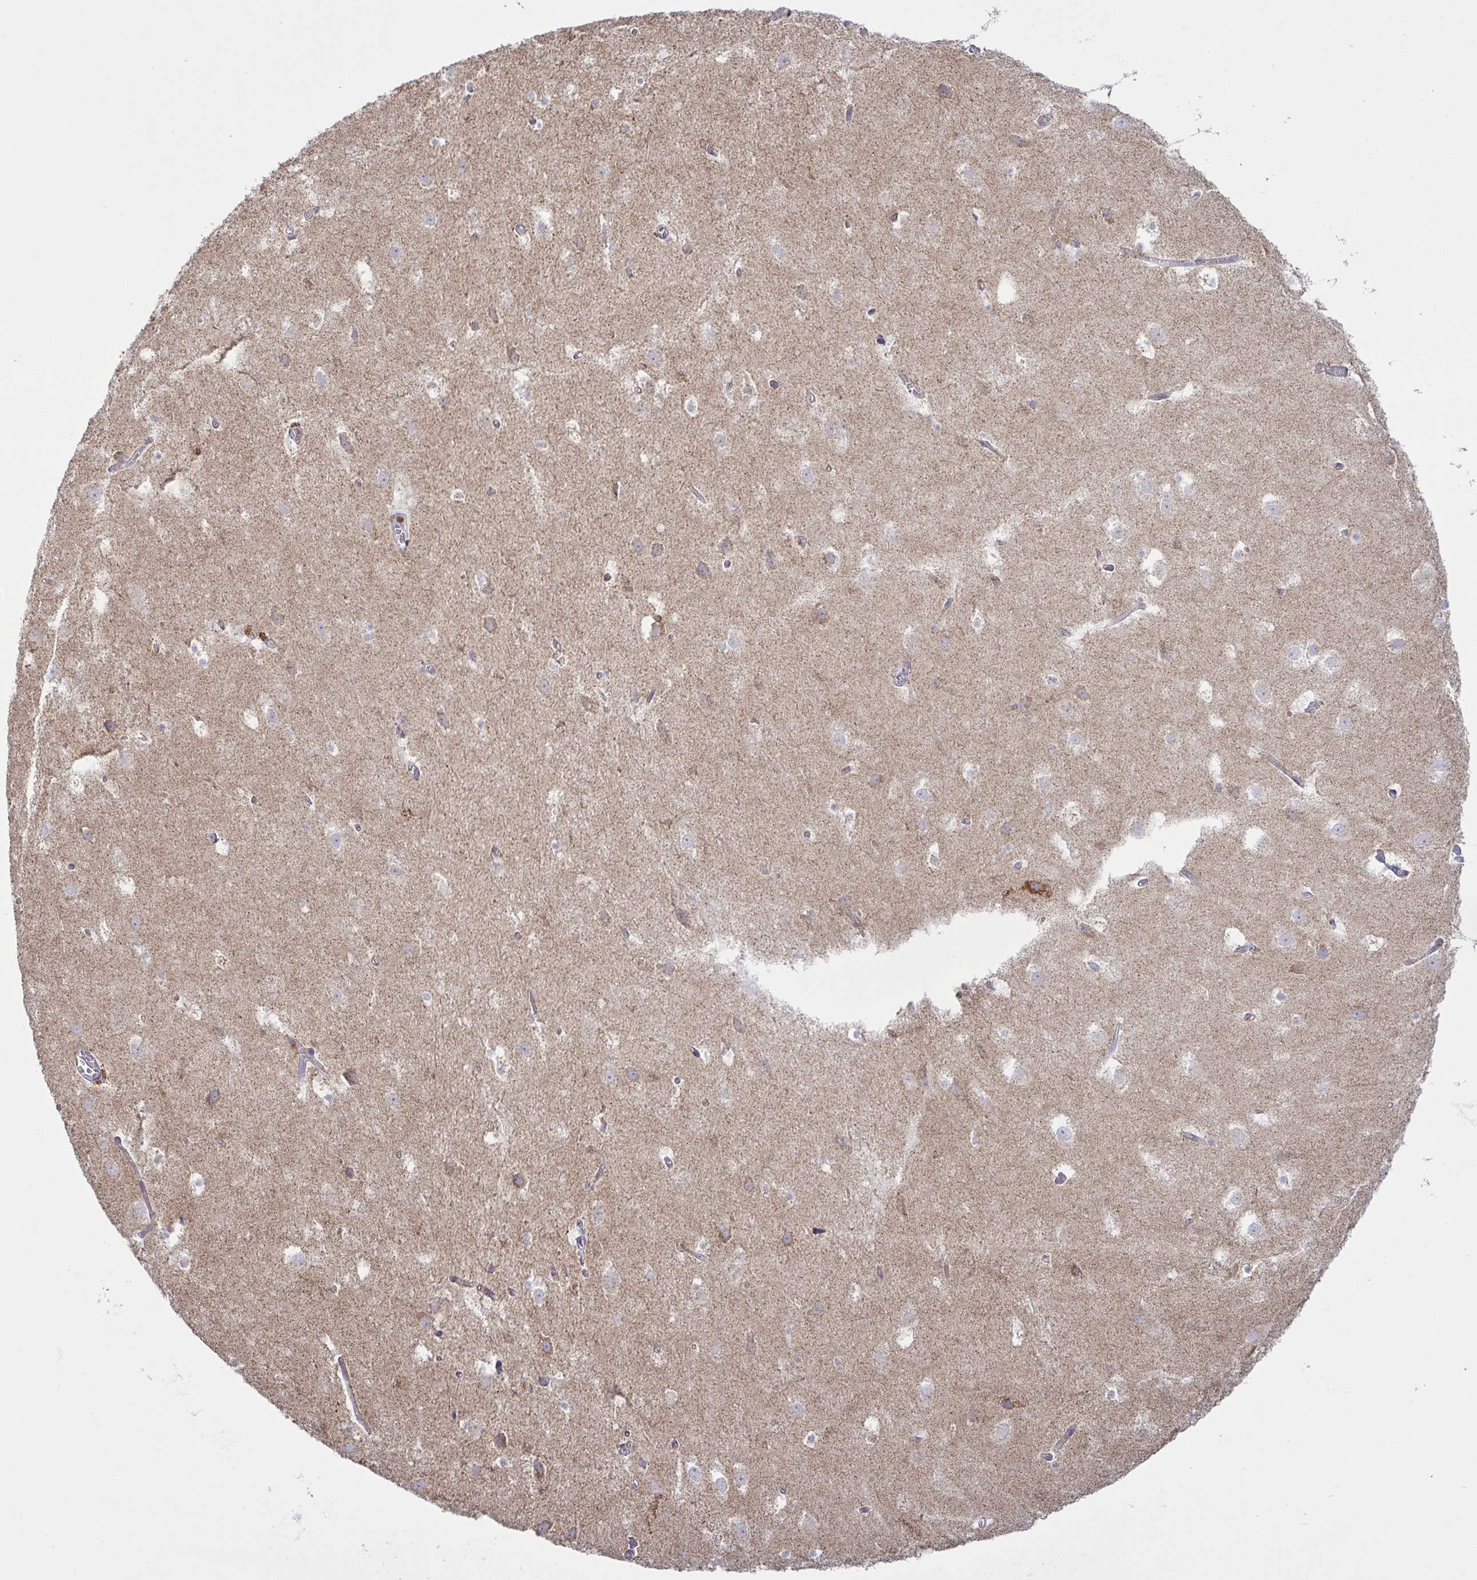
{"staining": {"intensity": "moderate", "quantity": "<25%", "location": "cytoplasmic/membranous"}, "tissue": "hippocampus", "cell_type": "Glial cells", "image_type": "normal", "snomed": [{"axis": "morphology", "description": "Normal tissue, NOS"}, {"axis": "topography", "description": "Hippocampus"}], "caption": "Immunohistochemical staining of unremarkable human hippocampus reveals <25% levels of moderate cytoplasmic/membranous protein staining in about <25% of glial cells. (Brightfield microscopy of DAB IHC at high magnification).", "gene": "NDUFA7", "patient": {"sex": "female", "age": 52}}